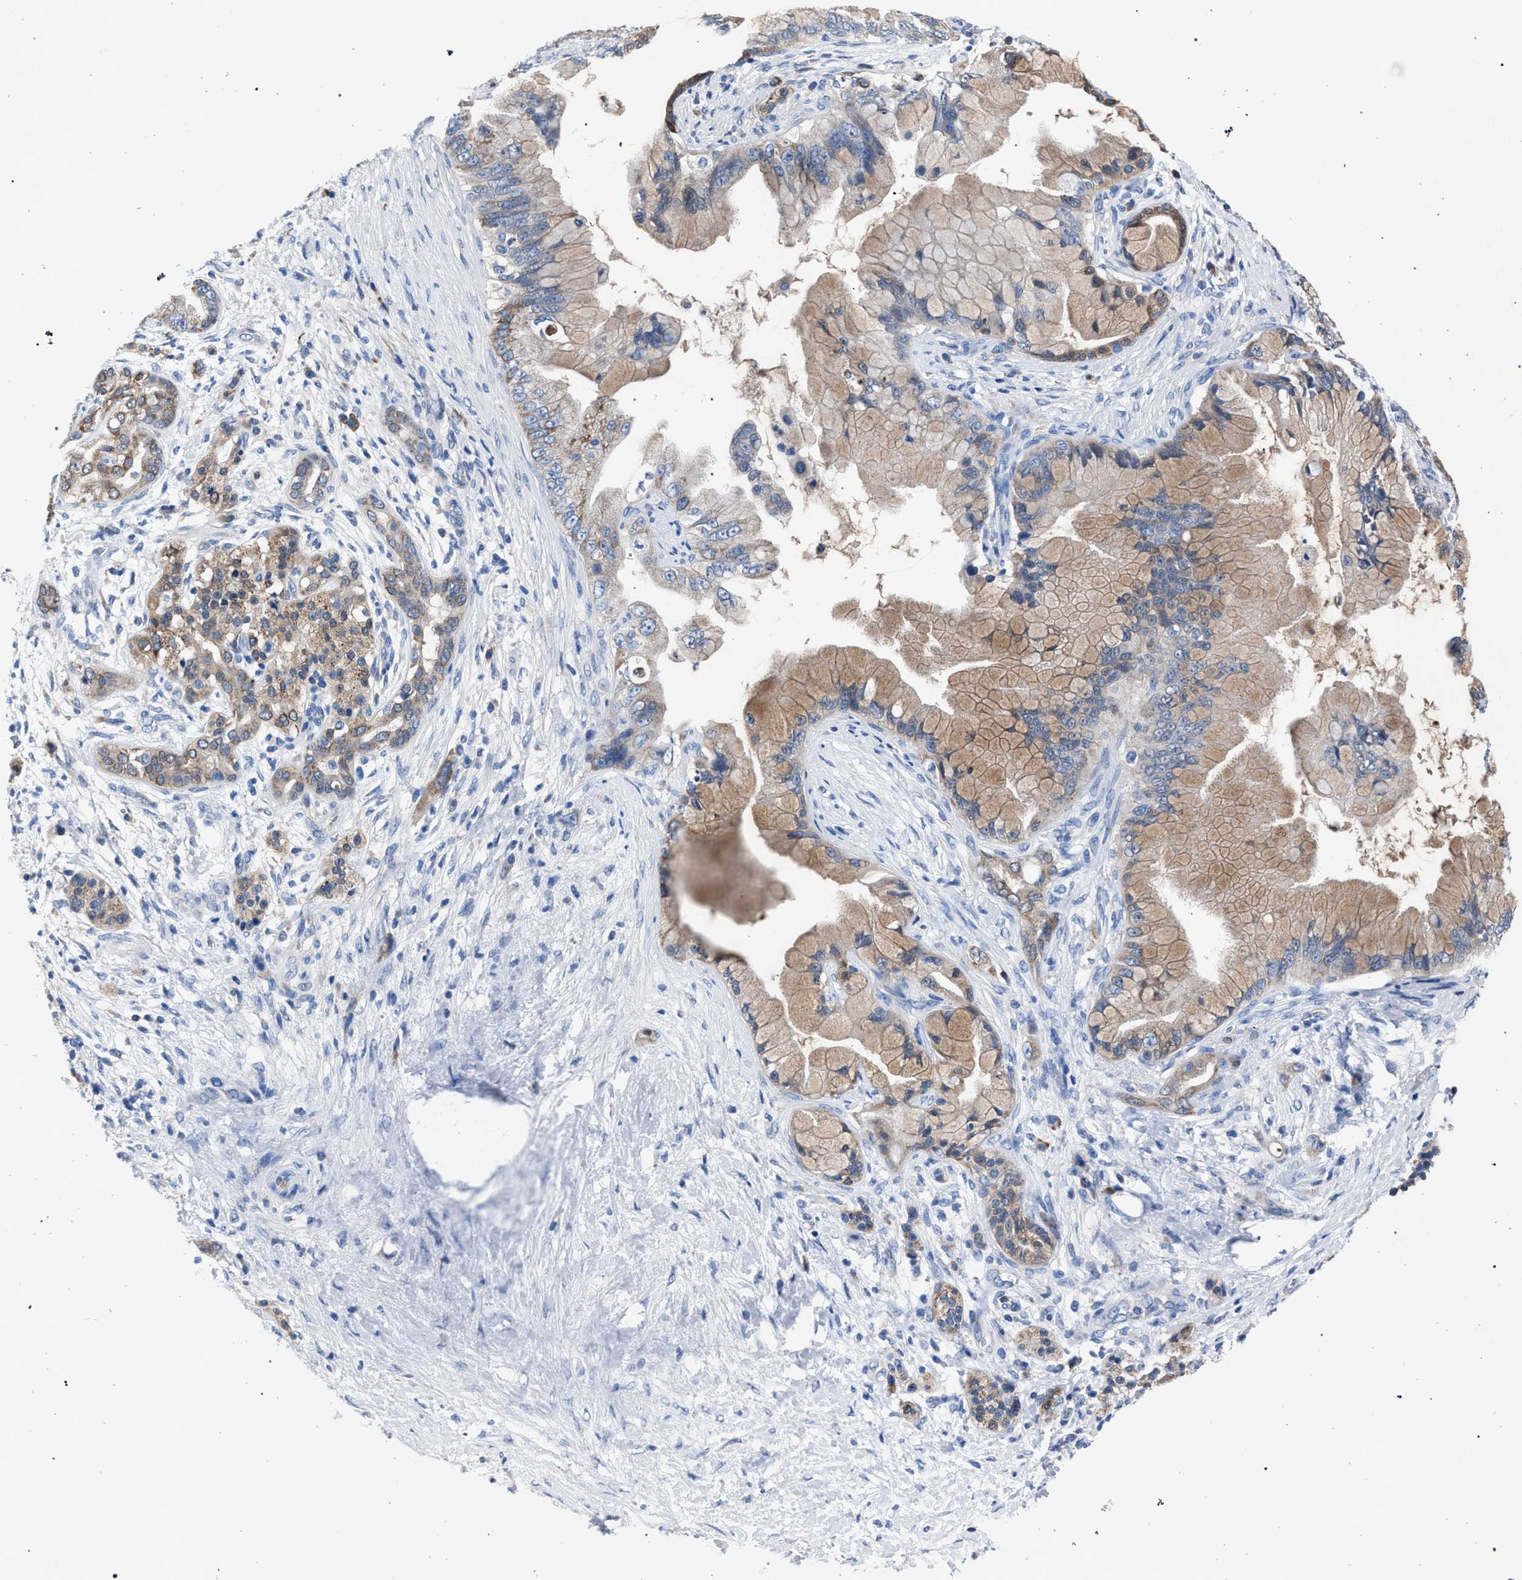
{"staining": {"intensity": "moderate", "quantity": "25%-75%", "location": "cytoplasmic/membranous"}, "tissue": "pancreatic cancer", "cell_type": "Tumor cells", "image_type": "cancer", "snomed": [{"axis": "morphology", "description": "Adenocarcinoma, NOS"}, {"axis": "topography", "description": "Pancreas"}], "caption": "The micrograph demonstrates immunohistochemical staining of adenocarcinoma (pancreatic). There is moderate cytoplasmic/membranous staining is identified in about 25%-75% of tumor cells. Ihc stains the protein of interest in brown and the nuclei are stained blue.", "gene": "CRYZ", "patient": {"sex": "male", "age": 59}}